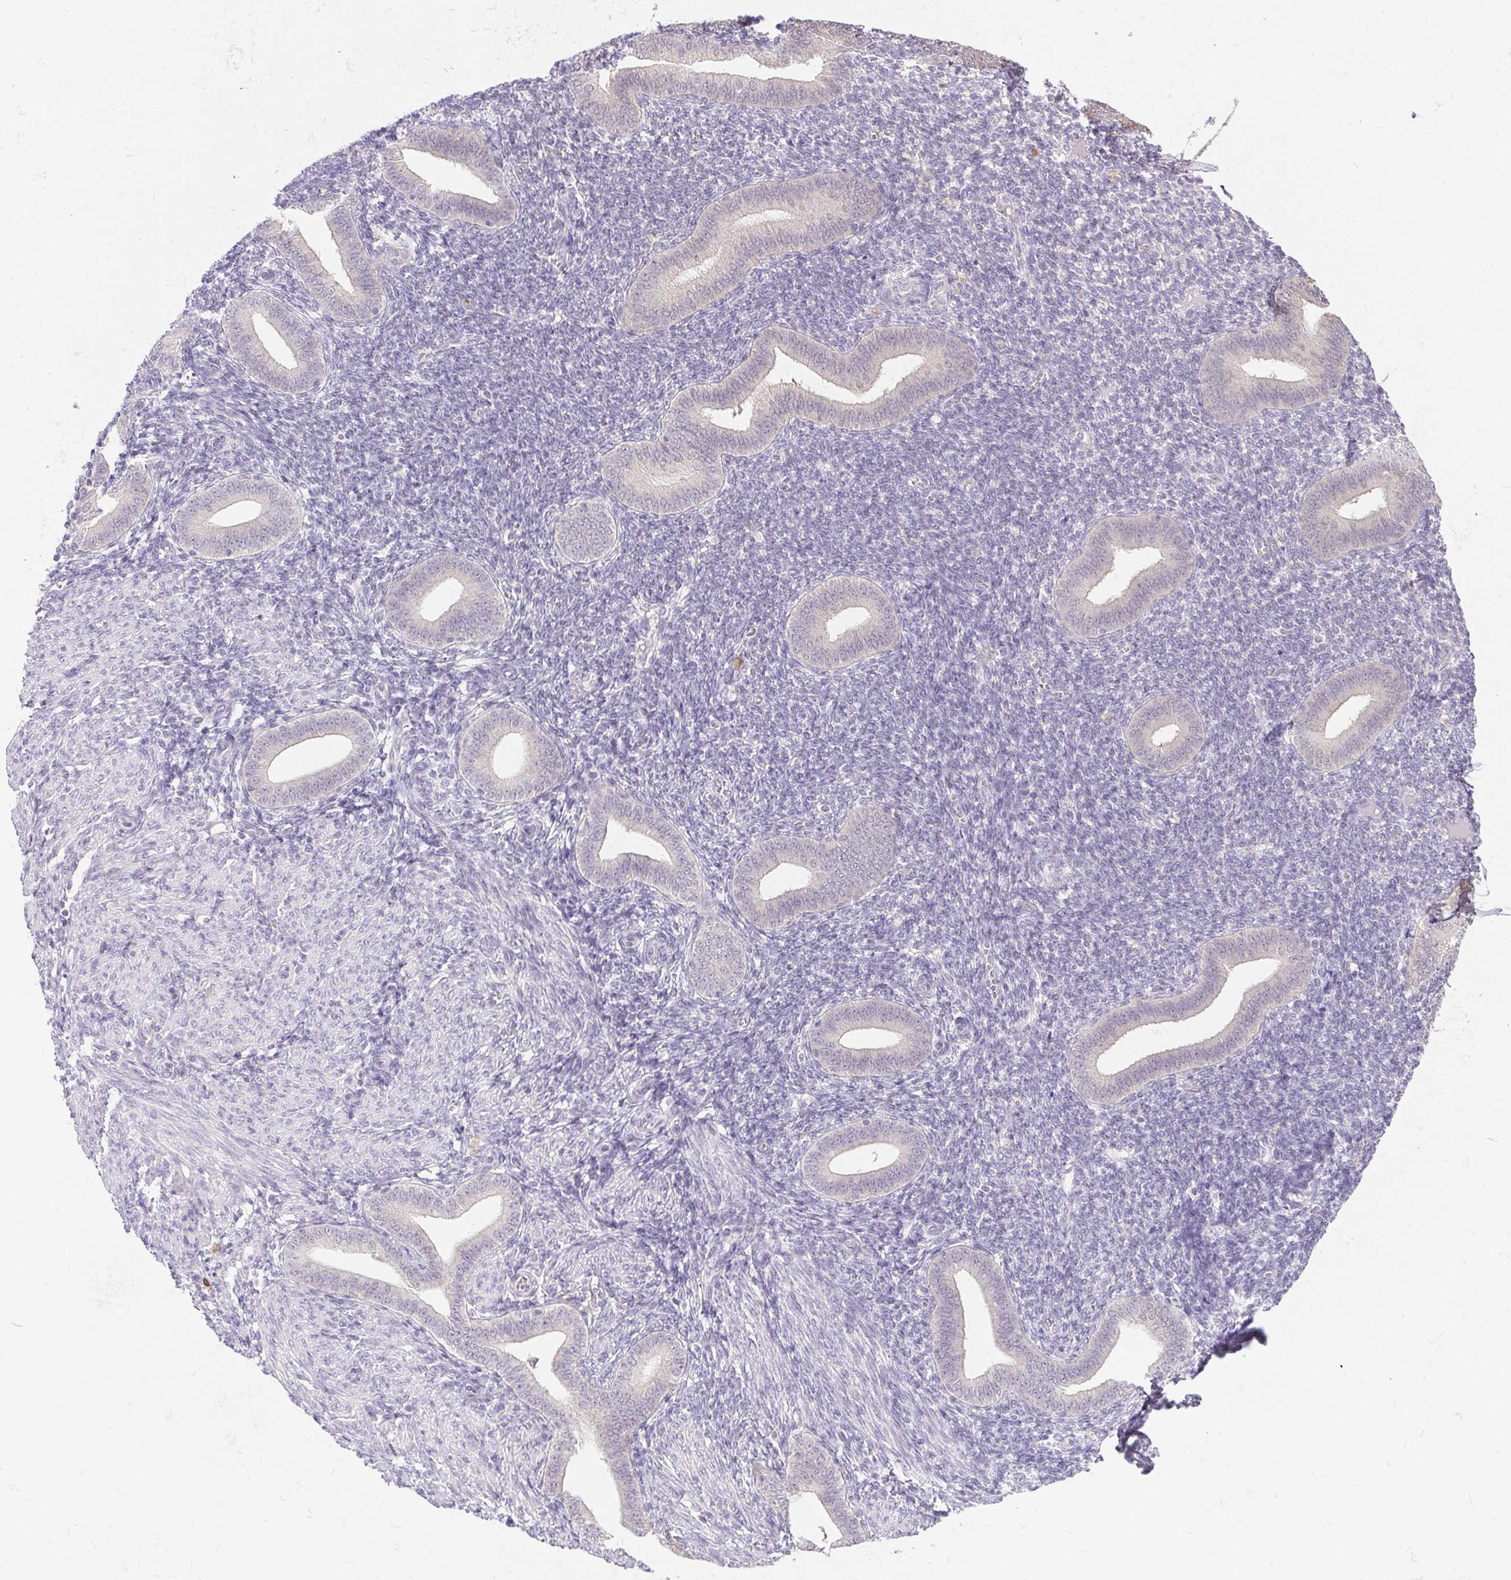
{"staining": {"intensity": "negative", "quantity": "none", "location": "none"}, "tissue": "endometrium", "cell_type": "Cells in endometrial stroma", "image_type": "normal", "snomed": [{"axis": "morphology", "description": "Normal tissue, NOS"}, {"axis": "topography", "description": "Endometrium"}], "caption": "This is an immunohistochemistry (IHC) image of benign human endometrium. There is no expression in cells in endometrial stroma.", "gene": "DNAJC5G", "patient": {"sex": "female", "age": 25}}